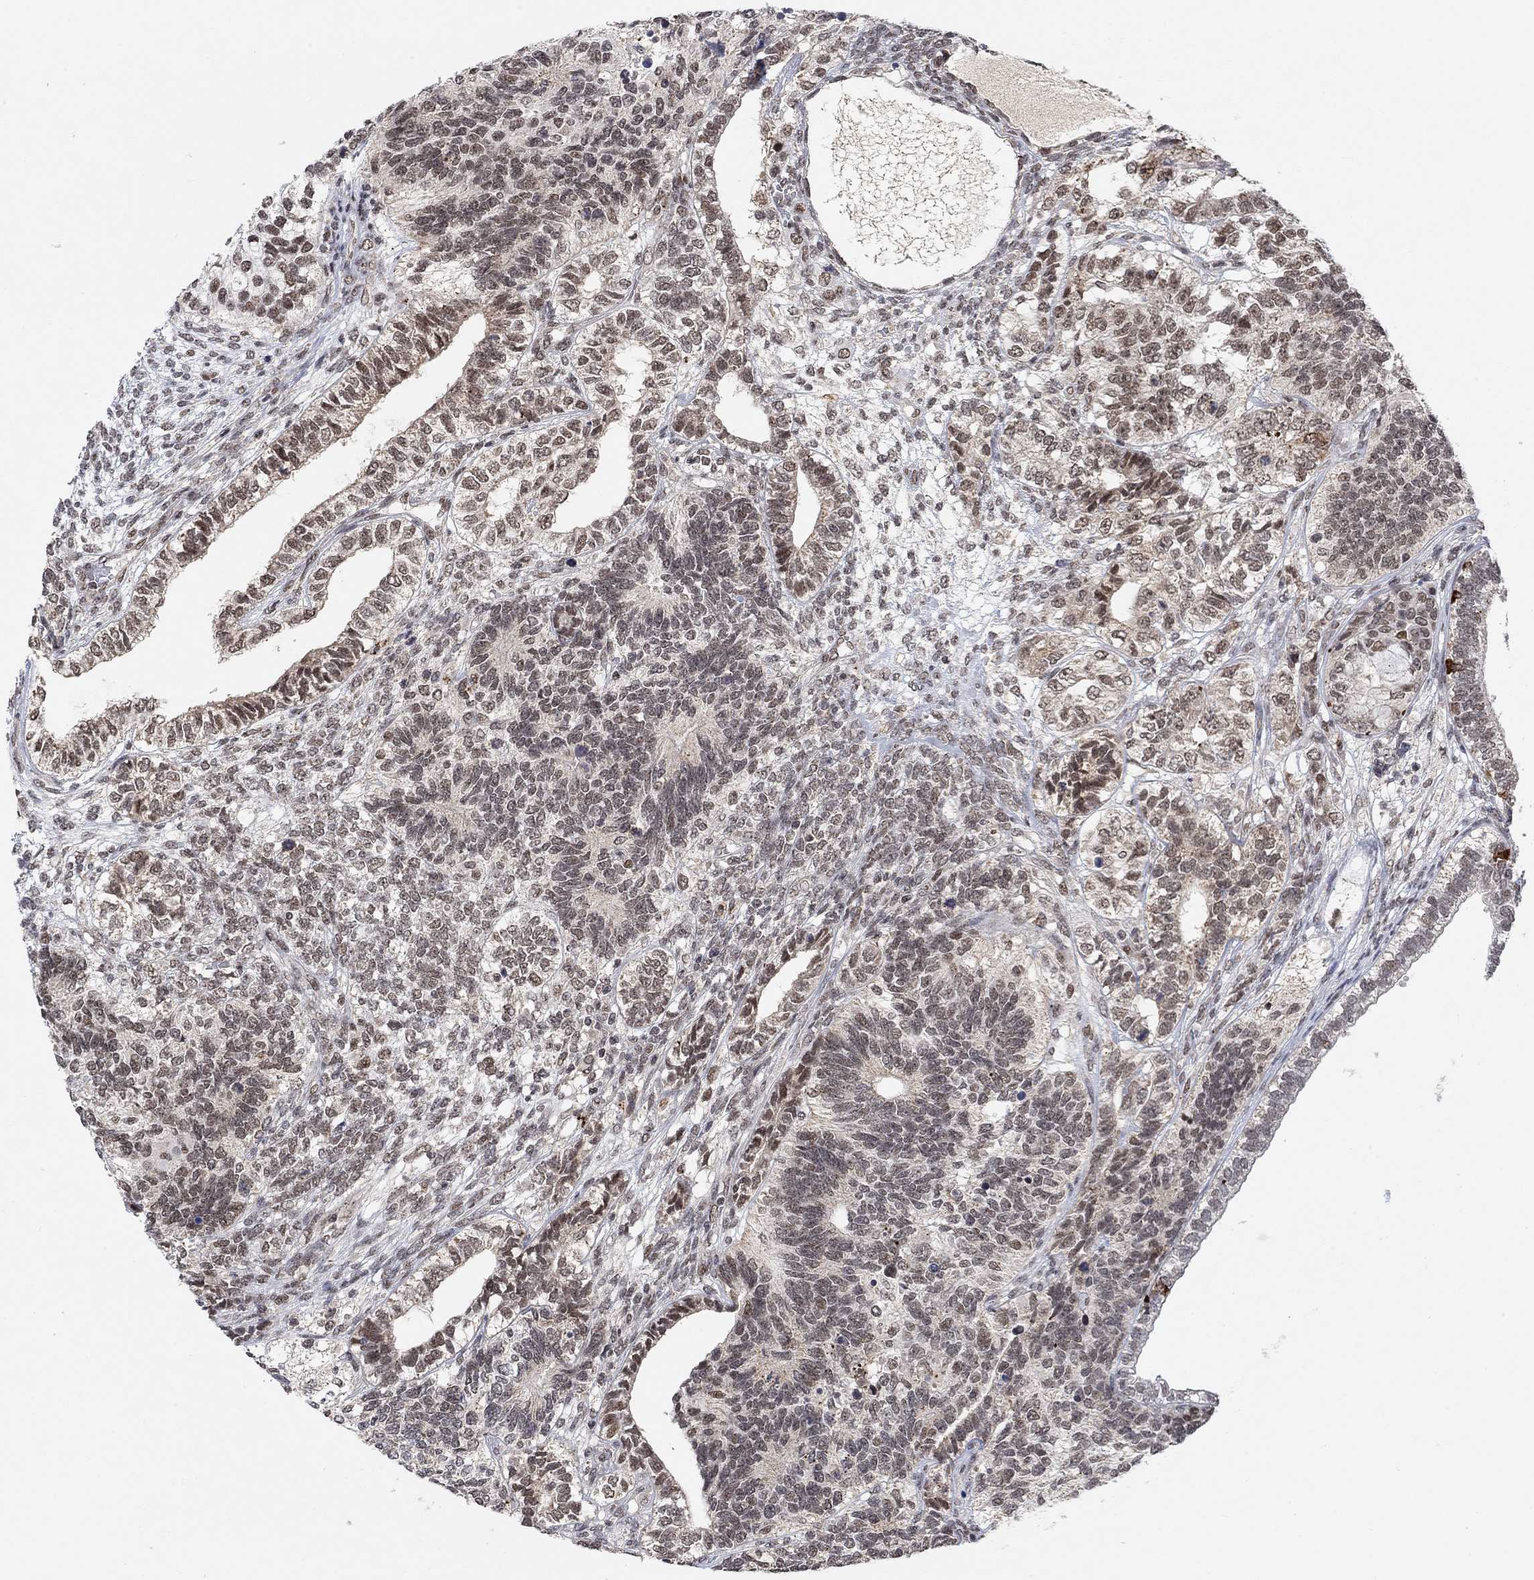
{"staining": {"intensity": "moderate", "quantity": "<25%", "location": "nuclear"}, "tissue": "testis cancer", "cell_type": "Tumor cells", "image_type": "cancer", "snomed": [{"axis": "morphology", "description": "Seminoma, NOS"}, {"axis": "morphology", "description": "Carcinoma, Embryonal, NOS"}, {"axis": "topography", "description": "Testis"}], "caption": "A low amount of moderate nuclear staining is seen in about <25% of tumor cells in testis cancer tissue. (brown staining indicates protein expression, while blue staining denotes nuclei).", "gene": "THAP8", "patient": {"sex": "male", "age": 41}}